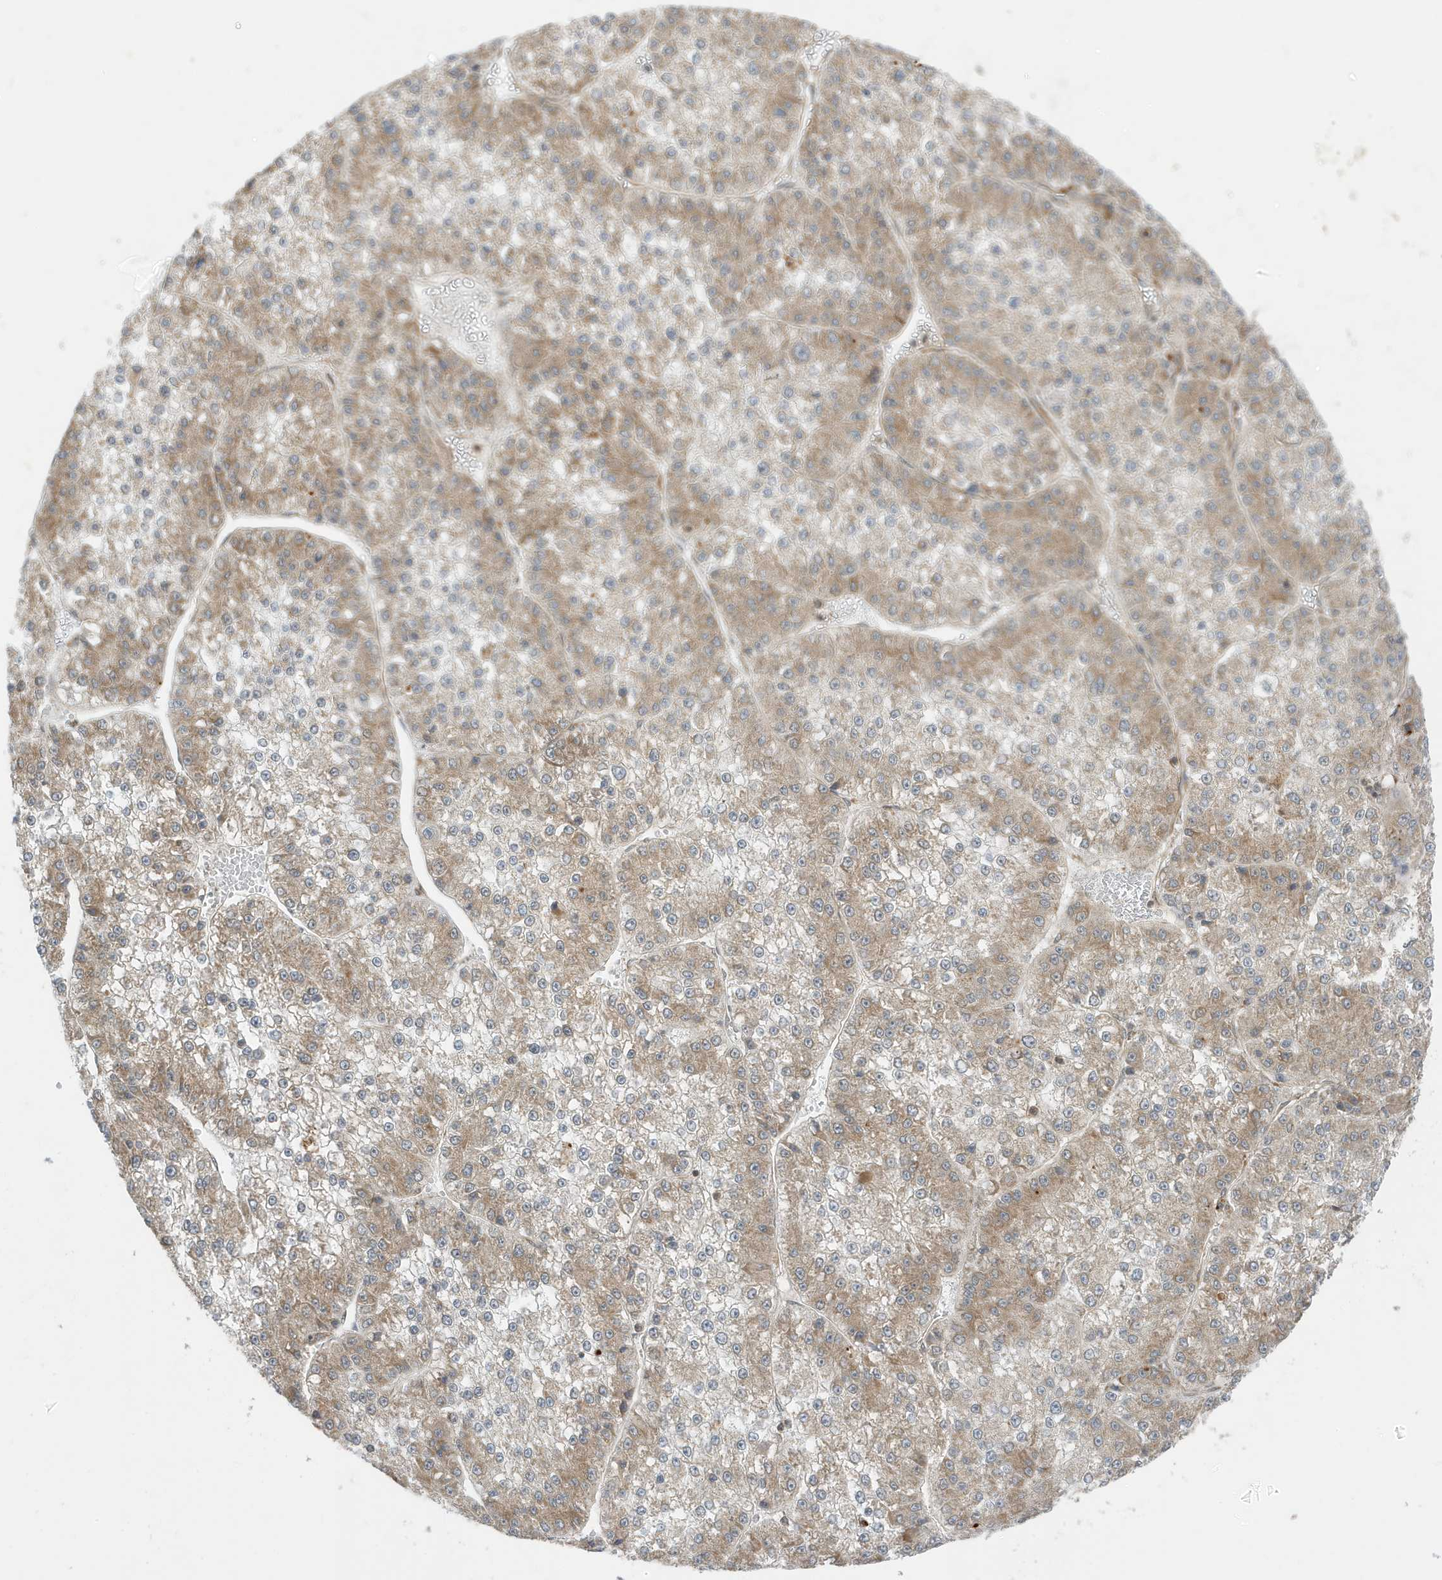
{"staining": {"intensity": "moderate", "quantity": "25%-75%", "location": "cytoplasmic/membranous"}, "tissue": "liver cancer", "cell_type": "Tumor cells", "image_type": "cancer", "snomed": [{"axis": "morphology", "description": "Carcinoma, Hepatocellular, NOS"}, {"axis": "topography", "description": "Liver"}], "caption": "Immunohistochemistry (DAB) staining of human liver cancer reveals moderate cytoplasmic/membranous protein expression in approximately 25%-75% of tumor cells.", "gene": "DHX36", "patient": {"sex": "female", "age": 73}}